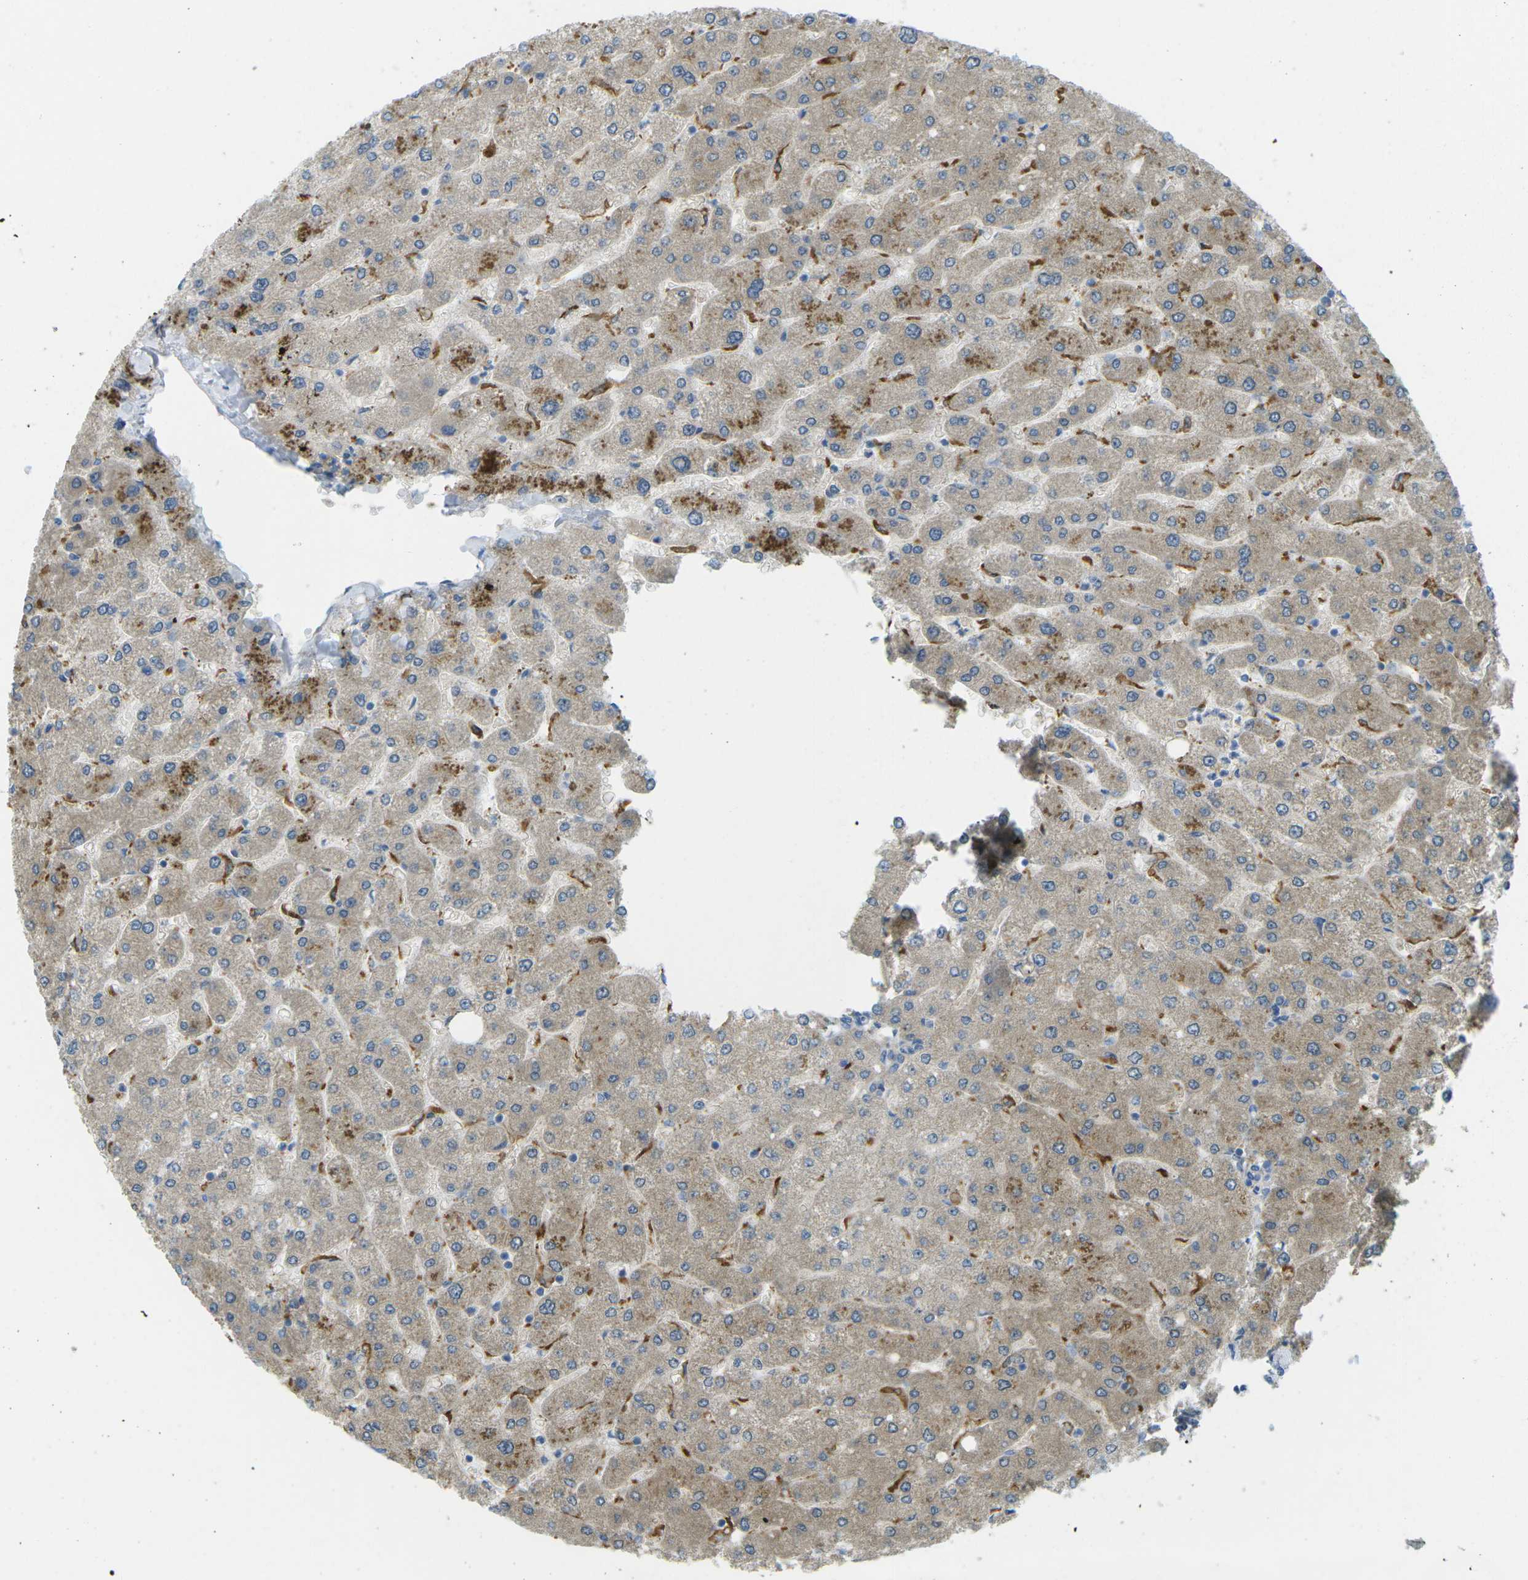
{"staining": {"intensity": "negative", "quantity": "none", "location": "none"}, "tissue": "liver", "cell_type": "Cholangiocytes", "image_type": "normal", "snomed": [{"axis": "morphology", "description": "Normal tissue, NOS"}, {"axis": "topography", "description": "Liver"}], "caption": "DAB (3,3'-diaminobenzidine) immunohistochemical staining of unremarkable liver displays no significant positivity in cholangiocytes.", "gene": "MYLK4", "patient": {"sex": "male", "age": 55}}